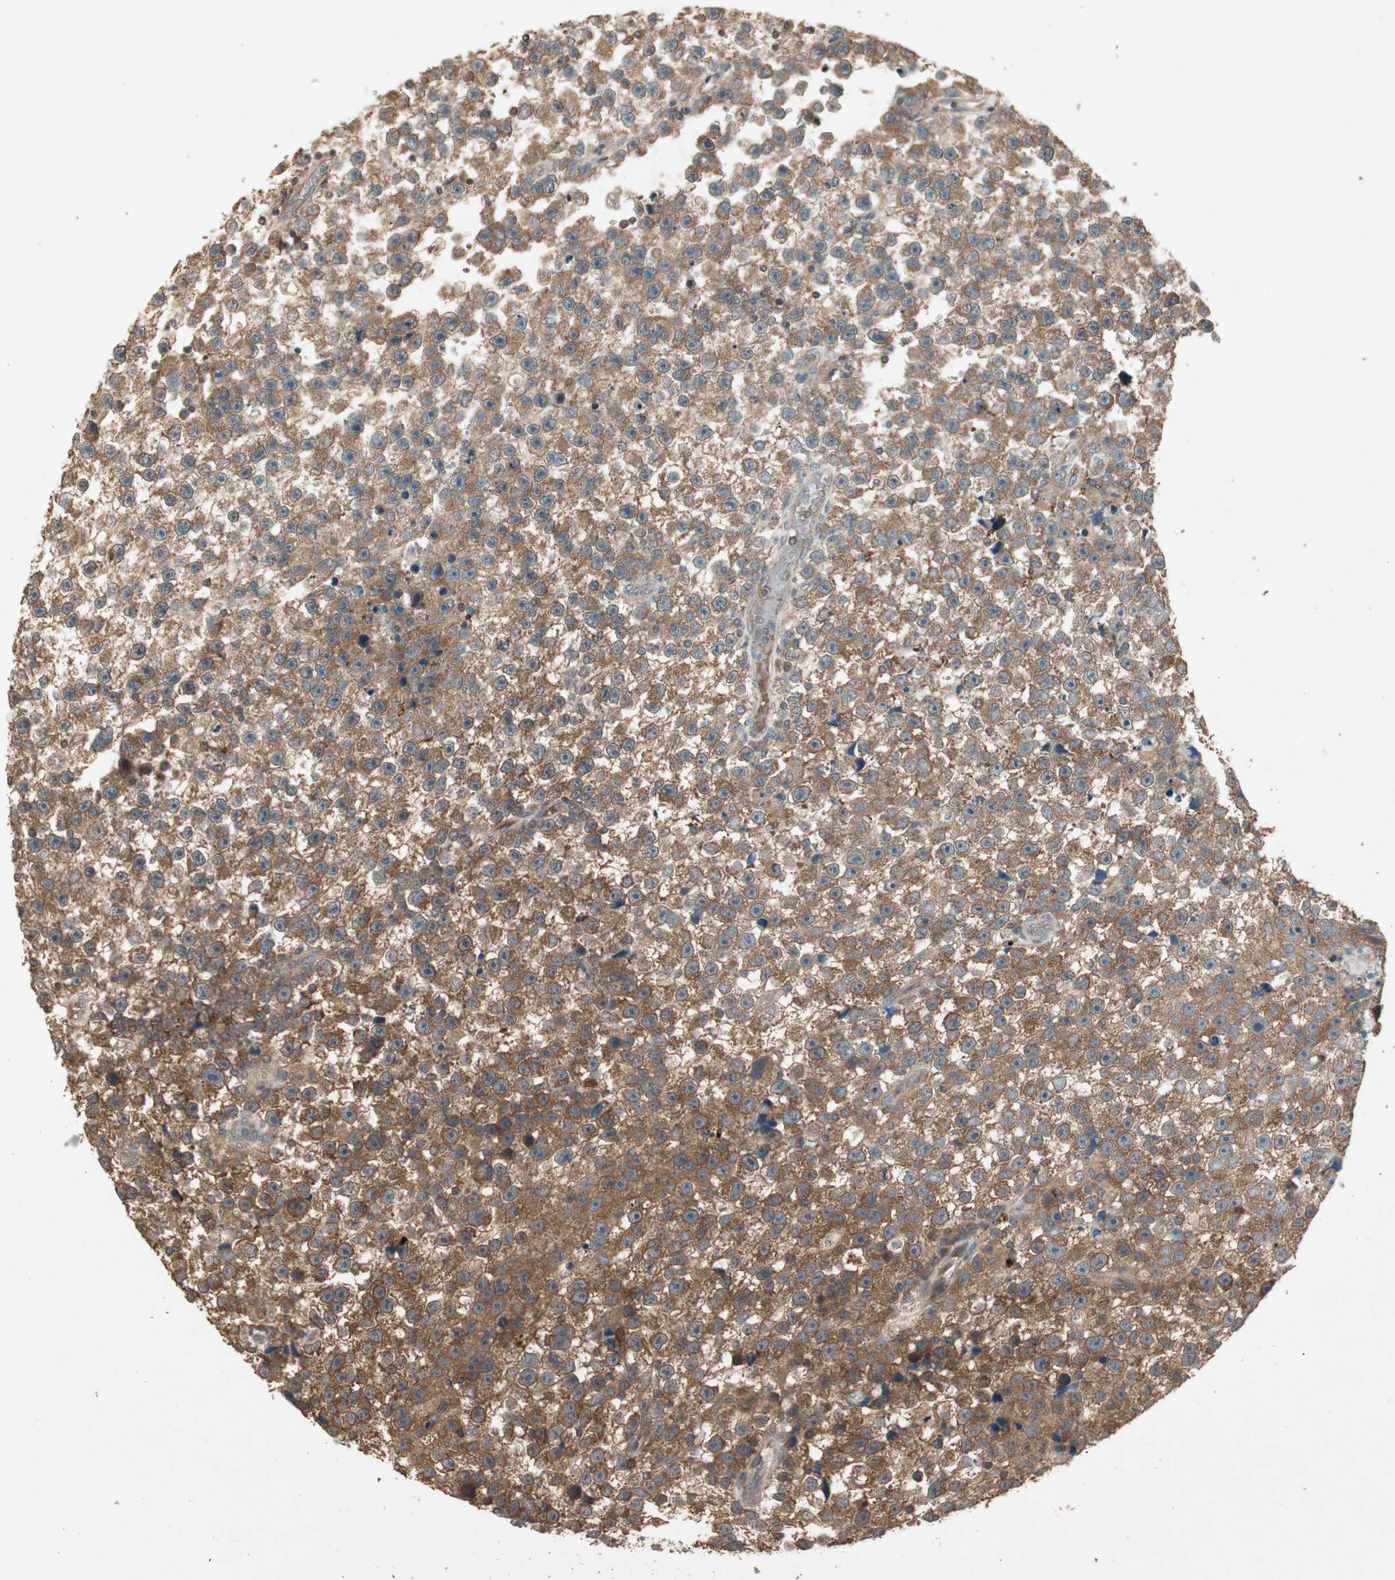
{"staining": {"intensity": "moderate", "quantity": ">75%", "location": "cytoplasmic/membranous"}, "tissue": "testis cancer", "cell_type": "Tumor cells", "image_type": "cancer", "snomed": [{"axis": "morphology", "description": "Seminoma, NOS"}, {"axis": "topography", "description": "Testis"}], "caption": "High-power microscopy captured an IHC histopathology image of seminoma (testis), revealing moderate cytoplasmic/membranous positivity in approximately >75% of tumor cells.", "gene": "UBAC1", "patient": {"sex": "male", "age": 33}}